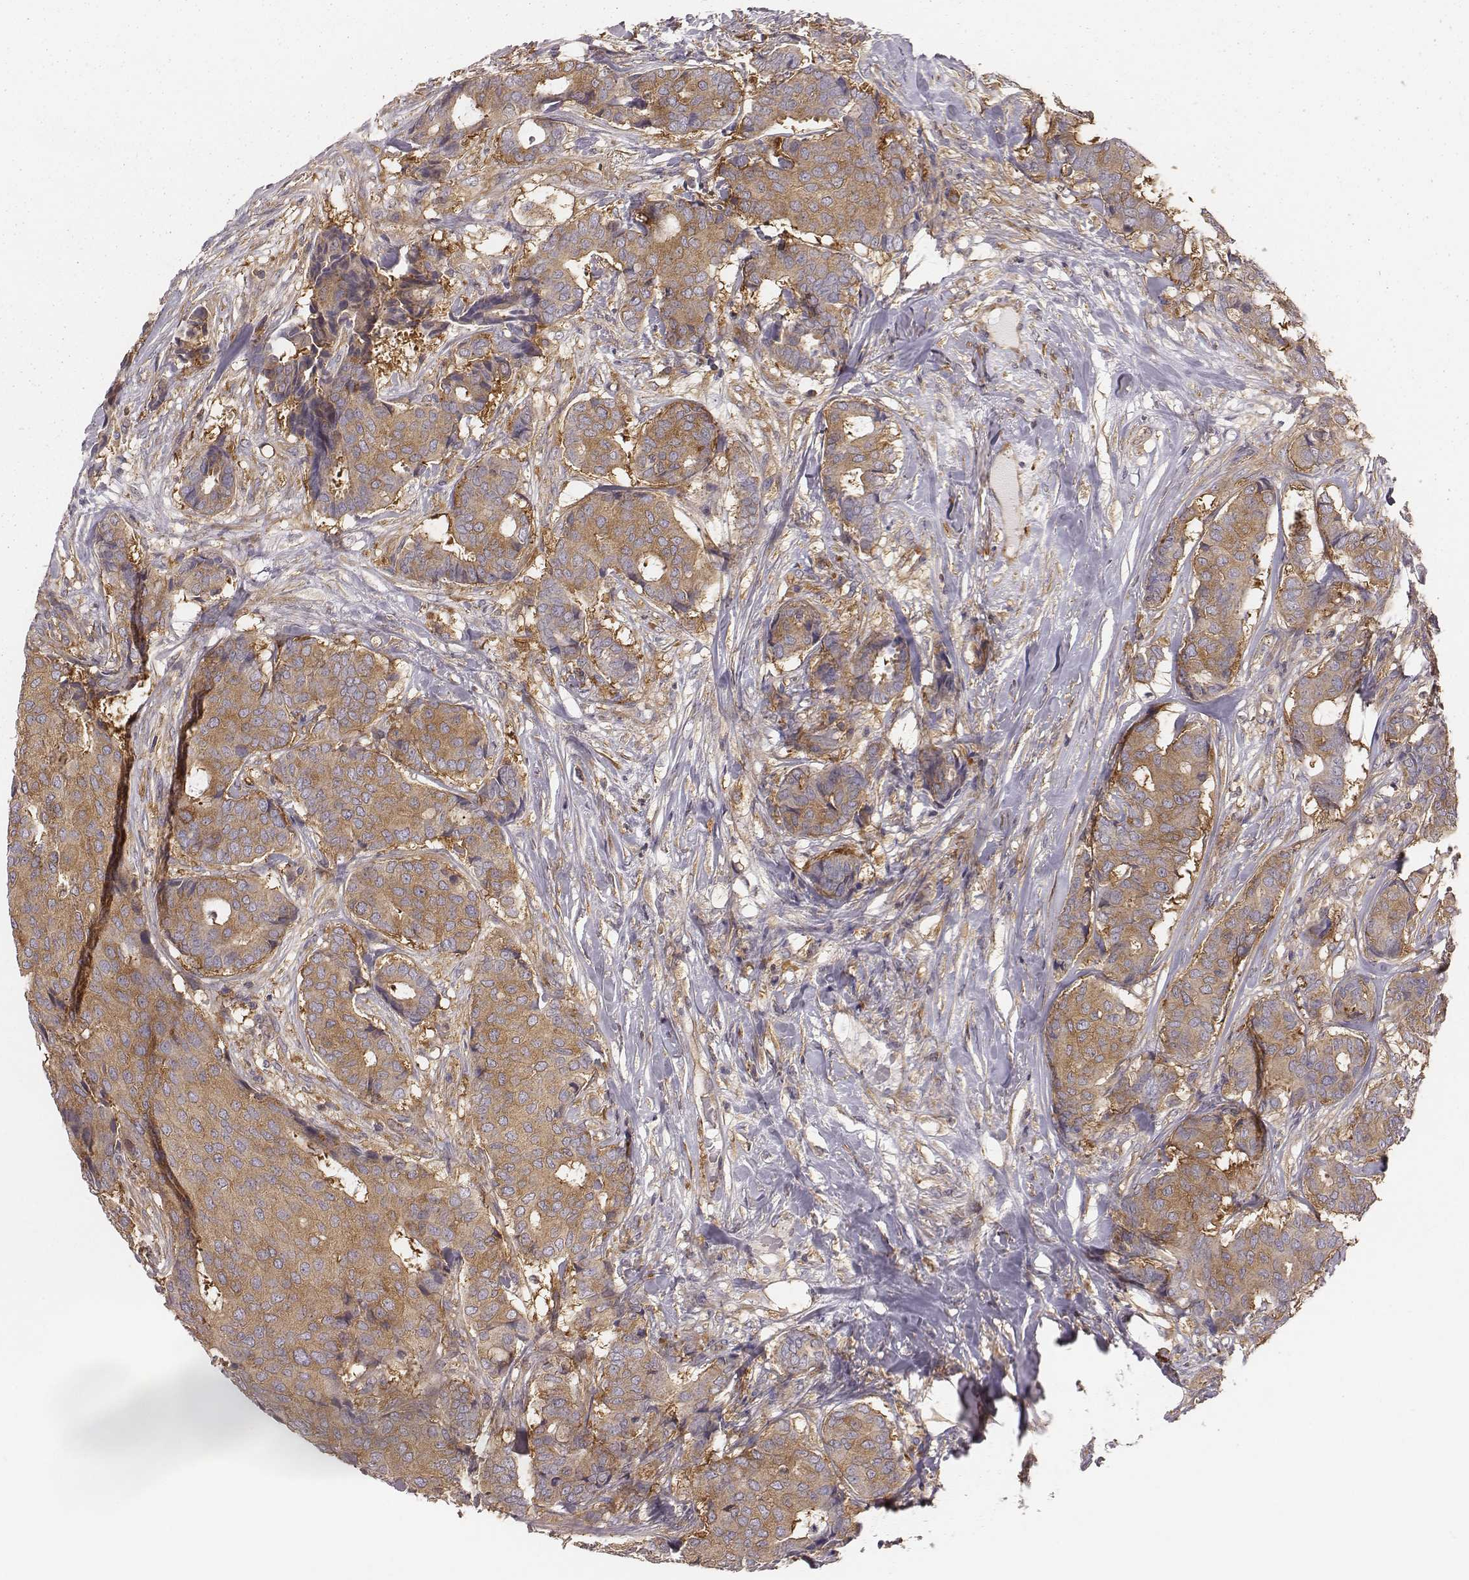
{"staining": {"intensity": "weak", "quantity": ">75%", "location": "cytoplasmic/membranous"}, "tissue": "breast cancer", "cell_type": "Tumor cells", "image_type": "cancer", "snomed": [{"axis": "morphology", "description": "Duct carcinoma"}, {"axis": "topography", "description": "Breast"}], "caption": "Immunohistochemical staining of human intraductal carcinoma (breast) shows weak cytoplasmic/membranous protein positivity in about >75% of tumor cells.", "gene": "CAD", "patient": {"sex": "female", "age": 75}}